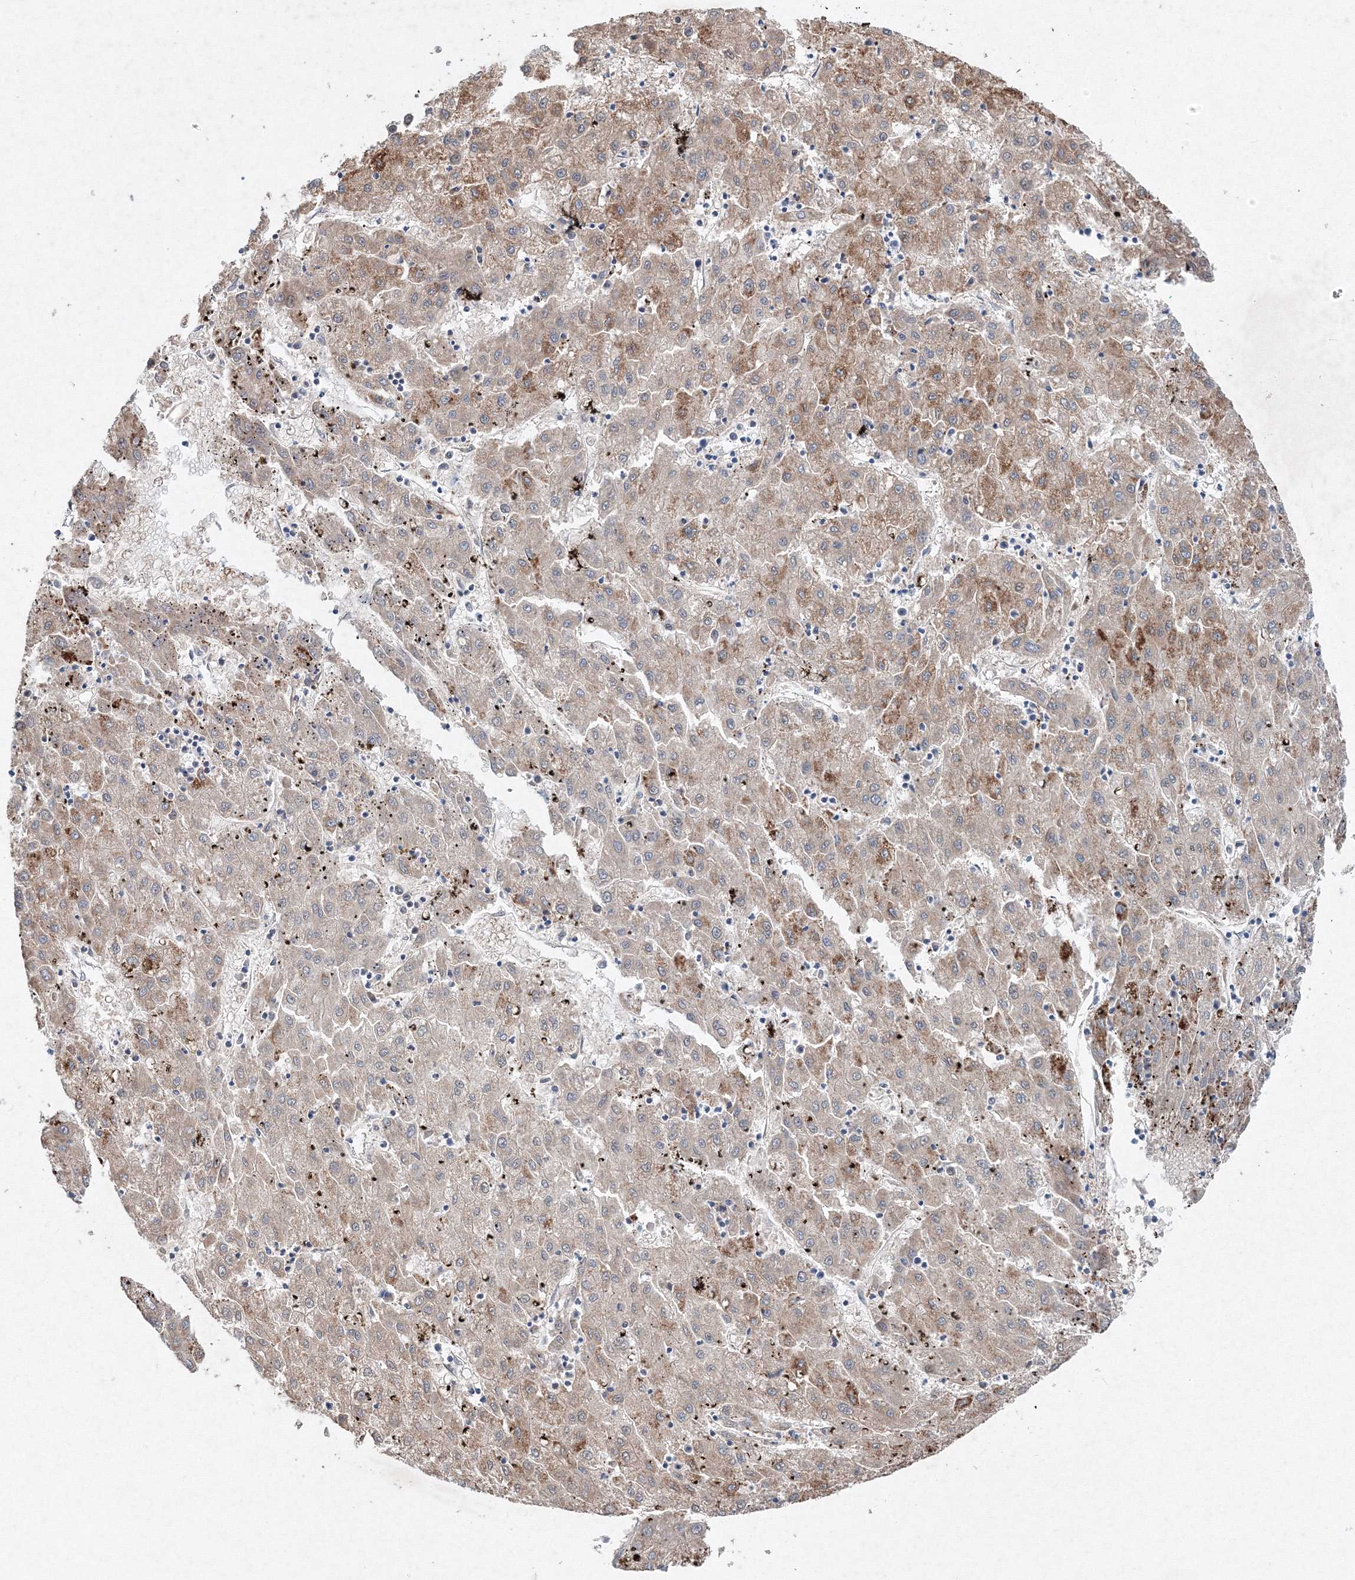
{"staining": {"intensity": "strong", "quantity": "<25%", "location": "cytoplasmic/membranous"}, "tissue": "liver cancer", "cell_type": "Tumor cells", "image_type": "cancer", "snomed": [{"axis": "morphology", "description": "Carcinoma, Hepatocellular, NOS"}, {"axis": "topography", "description": "Liver"}], "caption": "Strong cytoplasmic/membranous protein expression is identified in approximately <25% of tumor cells in liver cancer. The staining is performed using DAB (3,3'-diaminobenzidine) brown chromogen to label protein expression. The nuclei are counter-stained blue using hematoxylin.", "gene": "WDR49", "patient": {"sex": "male", "age": 72}}